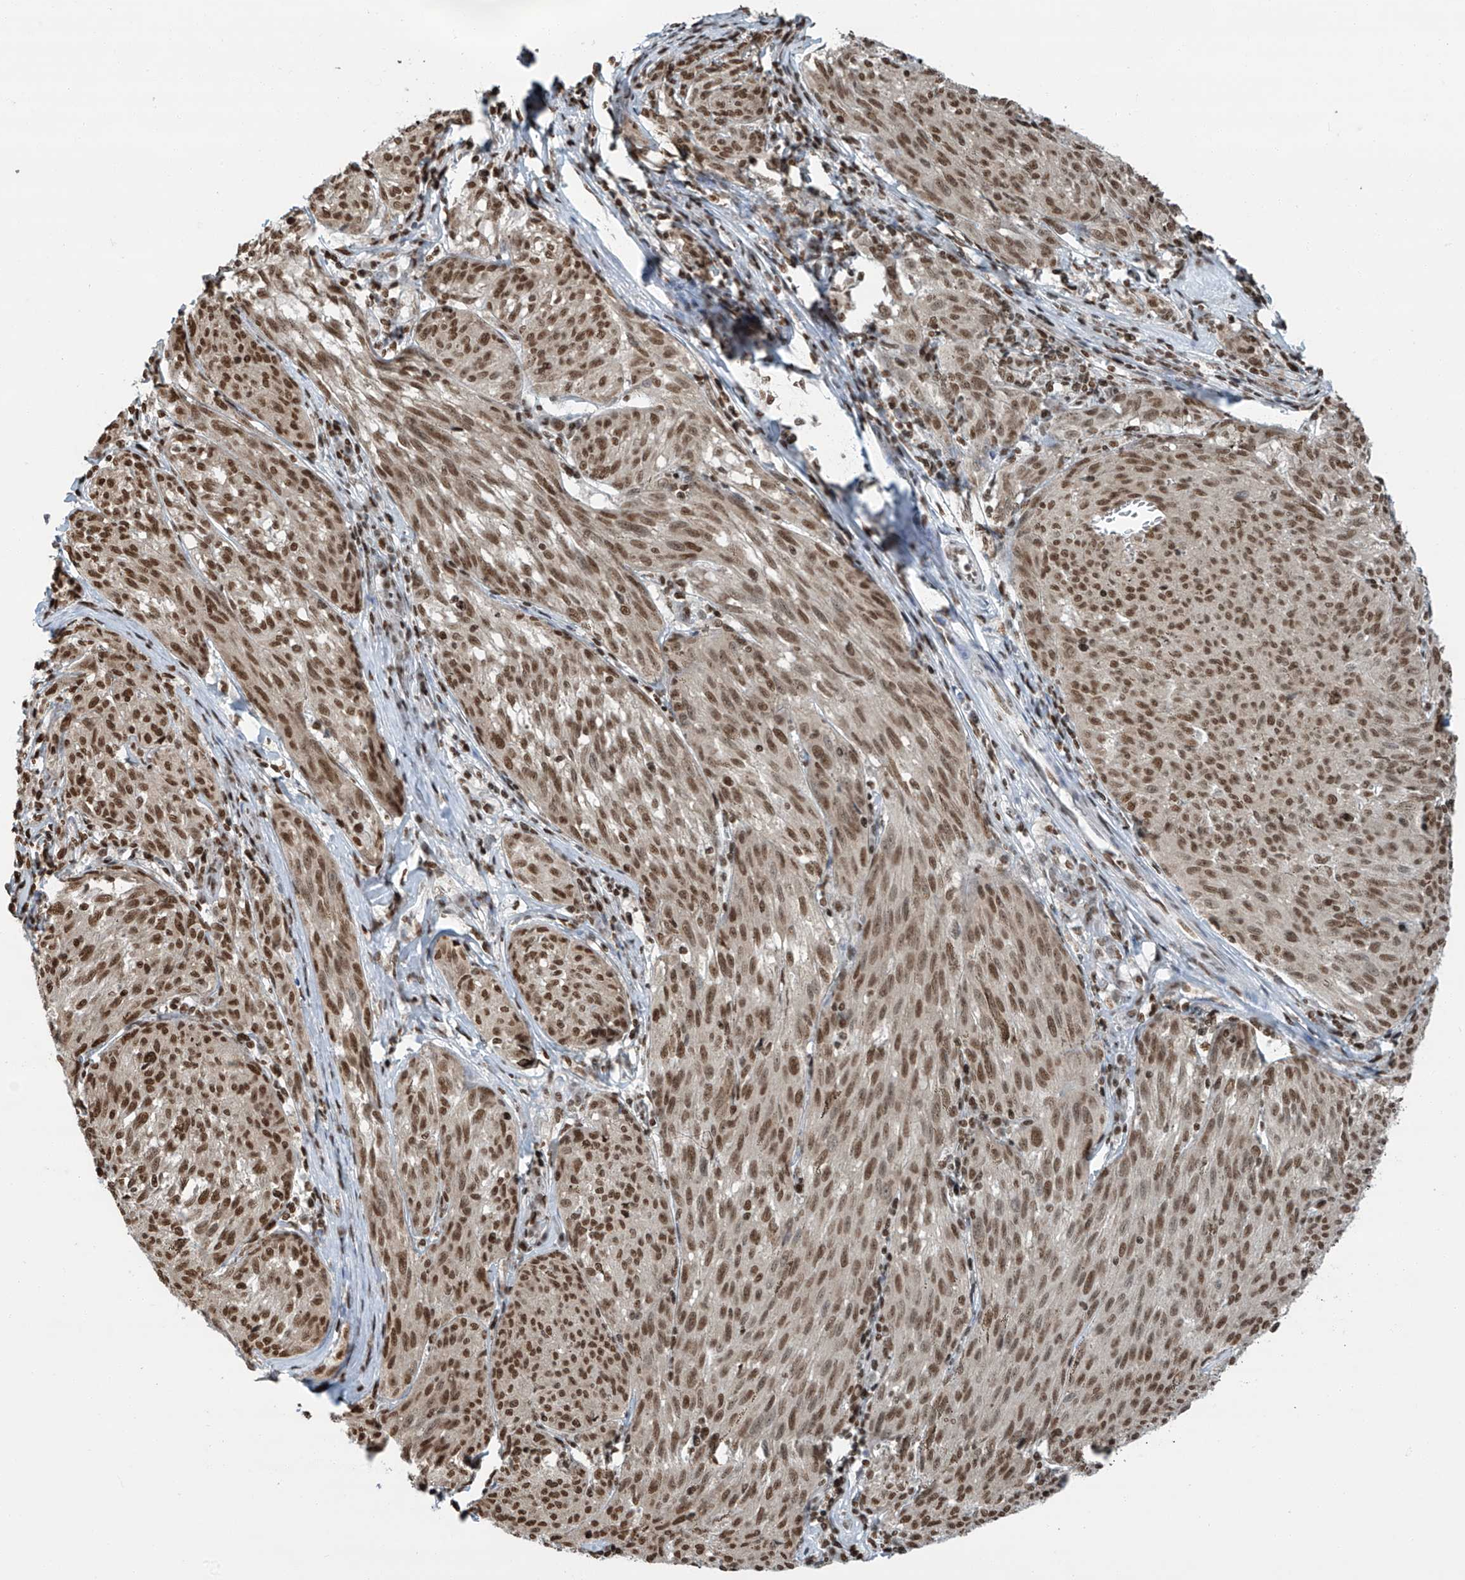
{"staining": {"intensity": "moderate", "quantity": ">75%", "location": "nuclear"}, "tissue": "melanoma", "cell_type": "Tumor cells", "image_type": "cancer", "snomed": [{"axis": "morphology", "description": "Malignant melanoma, NOS"}, {"axis": "topography", "description": "Skin"}], "caption": "A brown stain highlights moderate nuclear expression of a protein in malignant melanoma tumor cells. The staining was performed using DAB to visualize the protein expression in brown, while the nuclei were stained in blue with hematoxylin (Magnification: 20x).", "gene": "SARNP", "patient": {"sex": "female", "age": 72}}